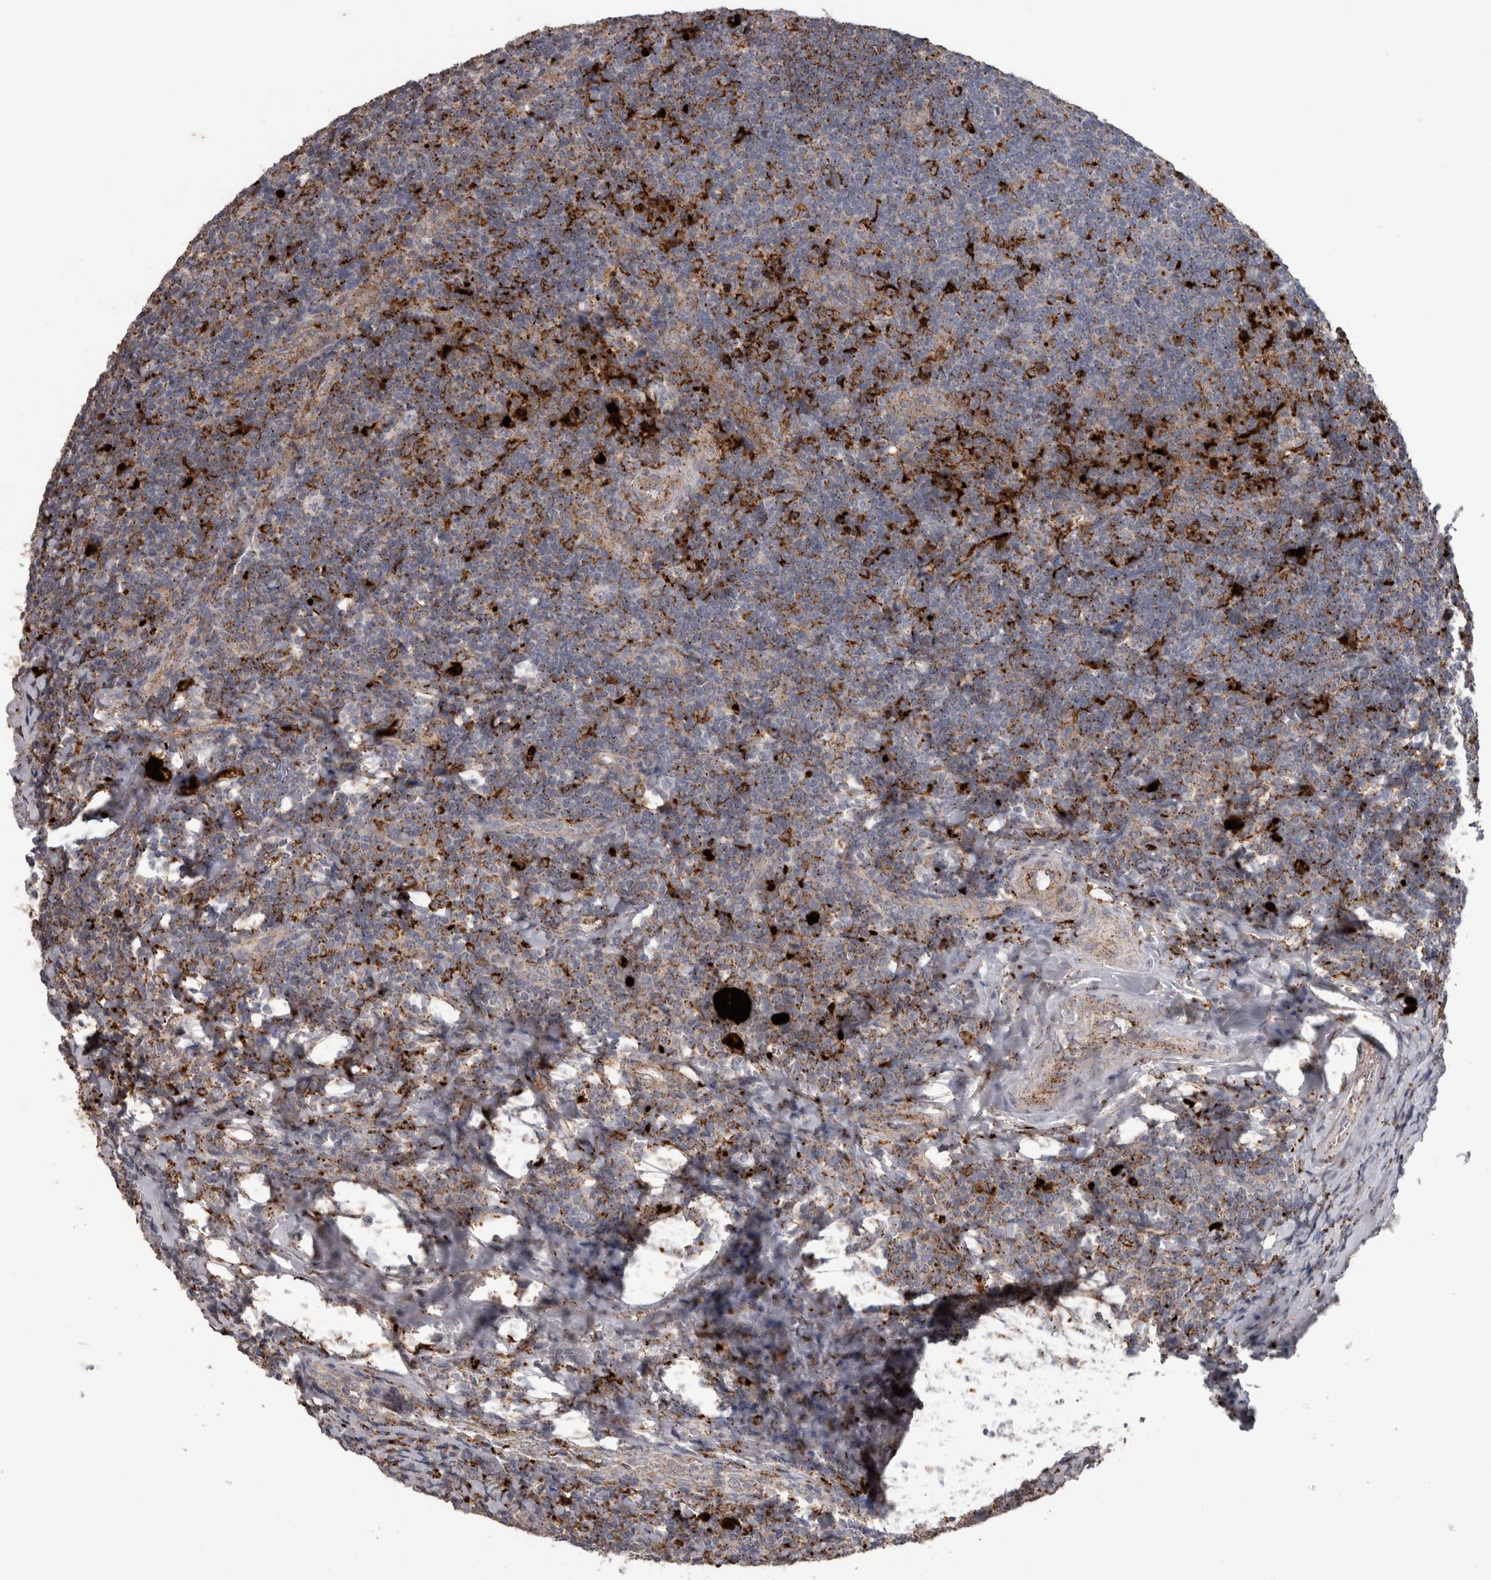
{"staining": {"intensity": "moderate", "quantity": "<25%", "location": "cytoplasmic/membranous"}, "tissue": "tonsil", "cell_type": "Germinal center cells", "image_type": "normal", "snomed": [{"axis": "morphology", "description": "Normal tissue, NOS"}, {"axis": "topography", "description": "Tonsil"}], "caption": "Brown immunohistochemical staining in unremarkable human tonsil displays moderate cytoplasmic/membranous staining in about <25% of germinal center cells.", "gene": "CTSZ", "patient": {"sex": "male", "age": 37}}